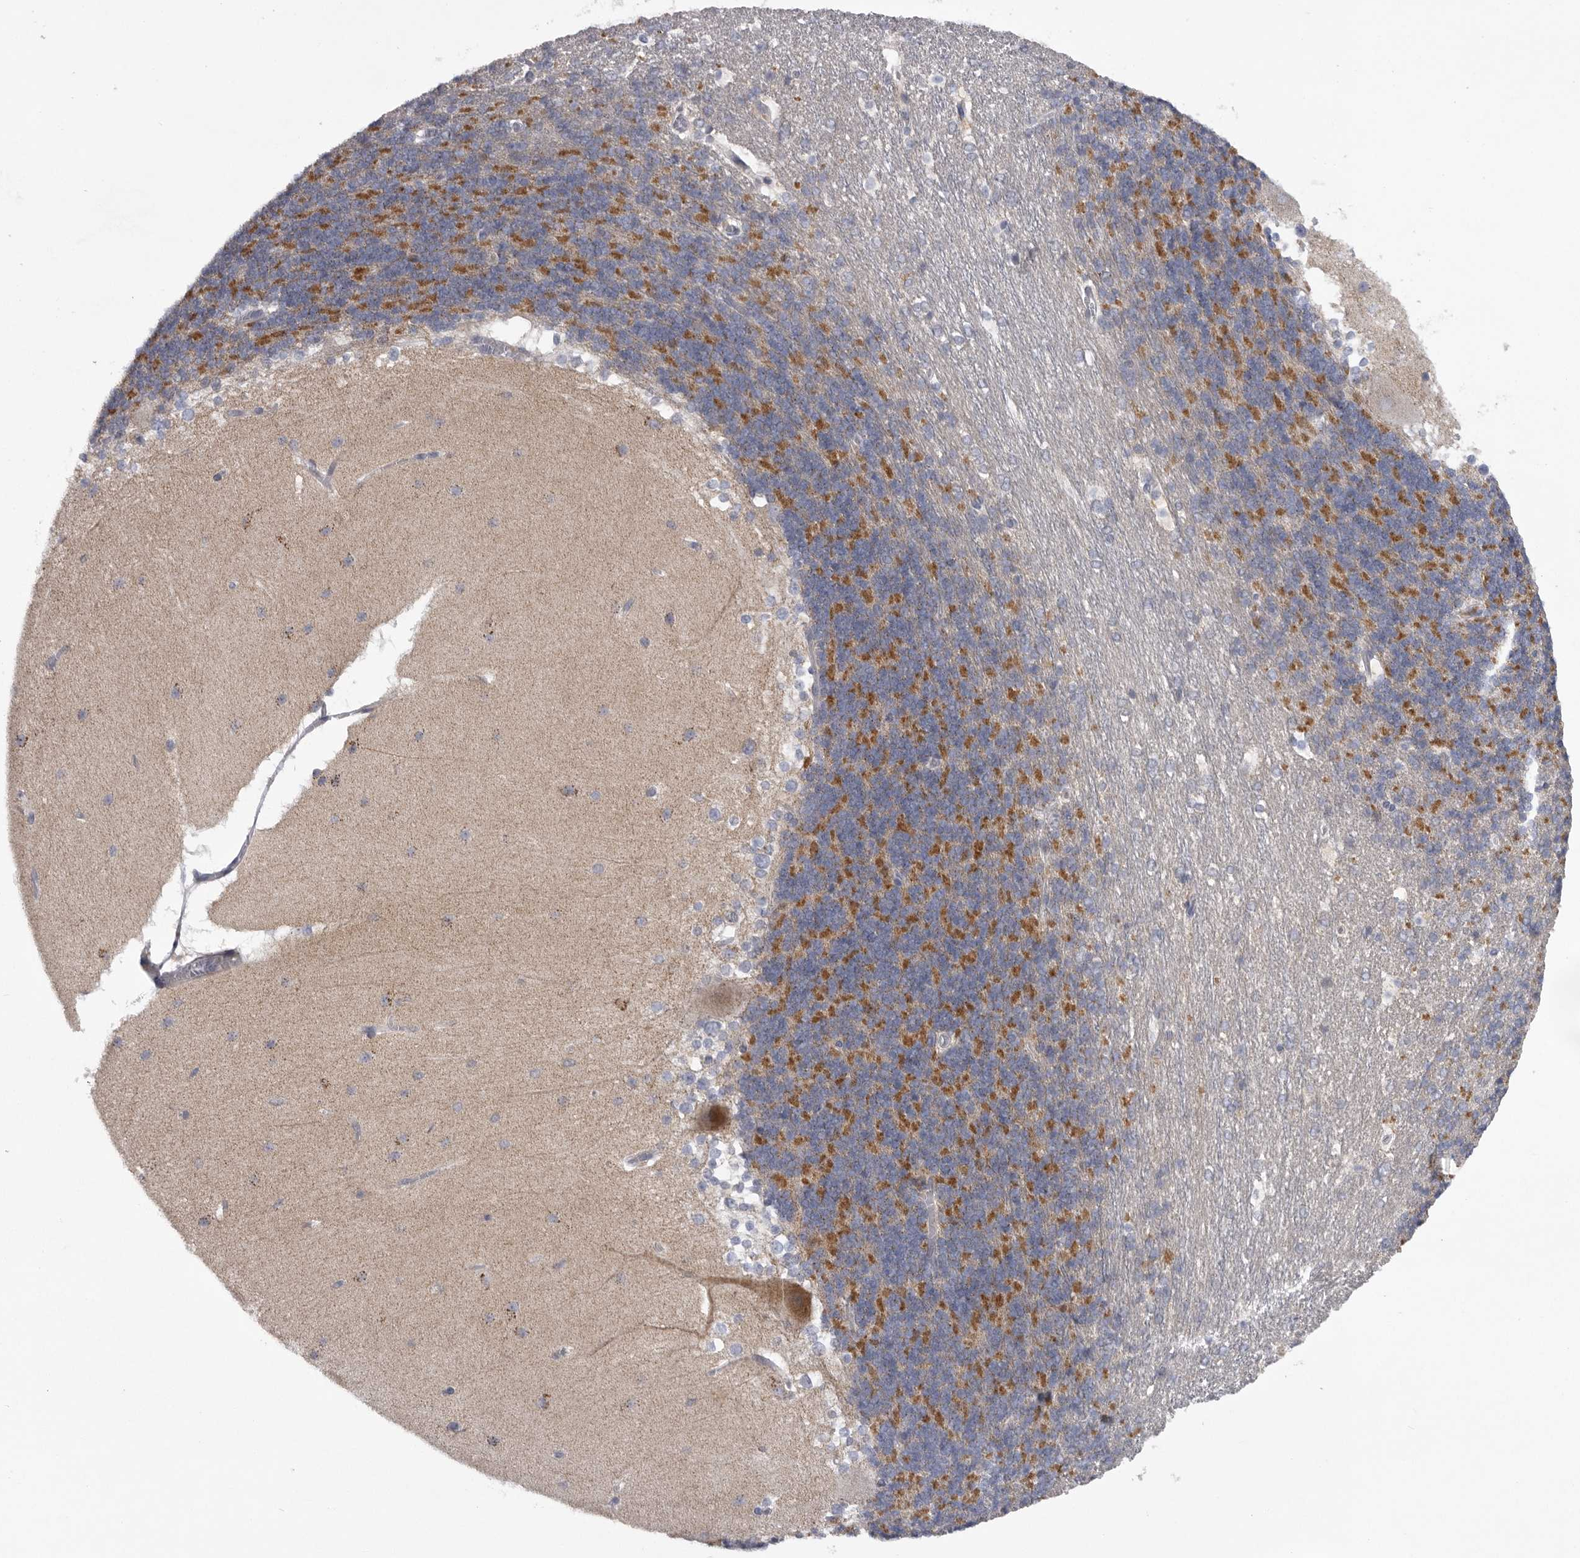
{"staining": {"intensity": "moderate", "quantity": "25%-75%", "location": "cytoplasmic/membranous"}, "tissue": "cerebellum", "cell_type": "Cells in granular layer", "image_type": "normal", "snomed": [{"axis": "morphology", "description": "Normal tissue, NOS"}, {"axis": "topography", "description": "Cerebellum"}], "caption": "This histopathology image displays immunohistochemistry (IHC) staining of normal human cerebellum, with medium moderate cytoplasmic/membranous positivity in approximately 25%-75% of cells in granular layer.", "gene": "USP24", "patient": {"sex": "female", "age": 19}}